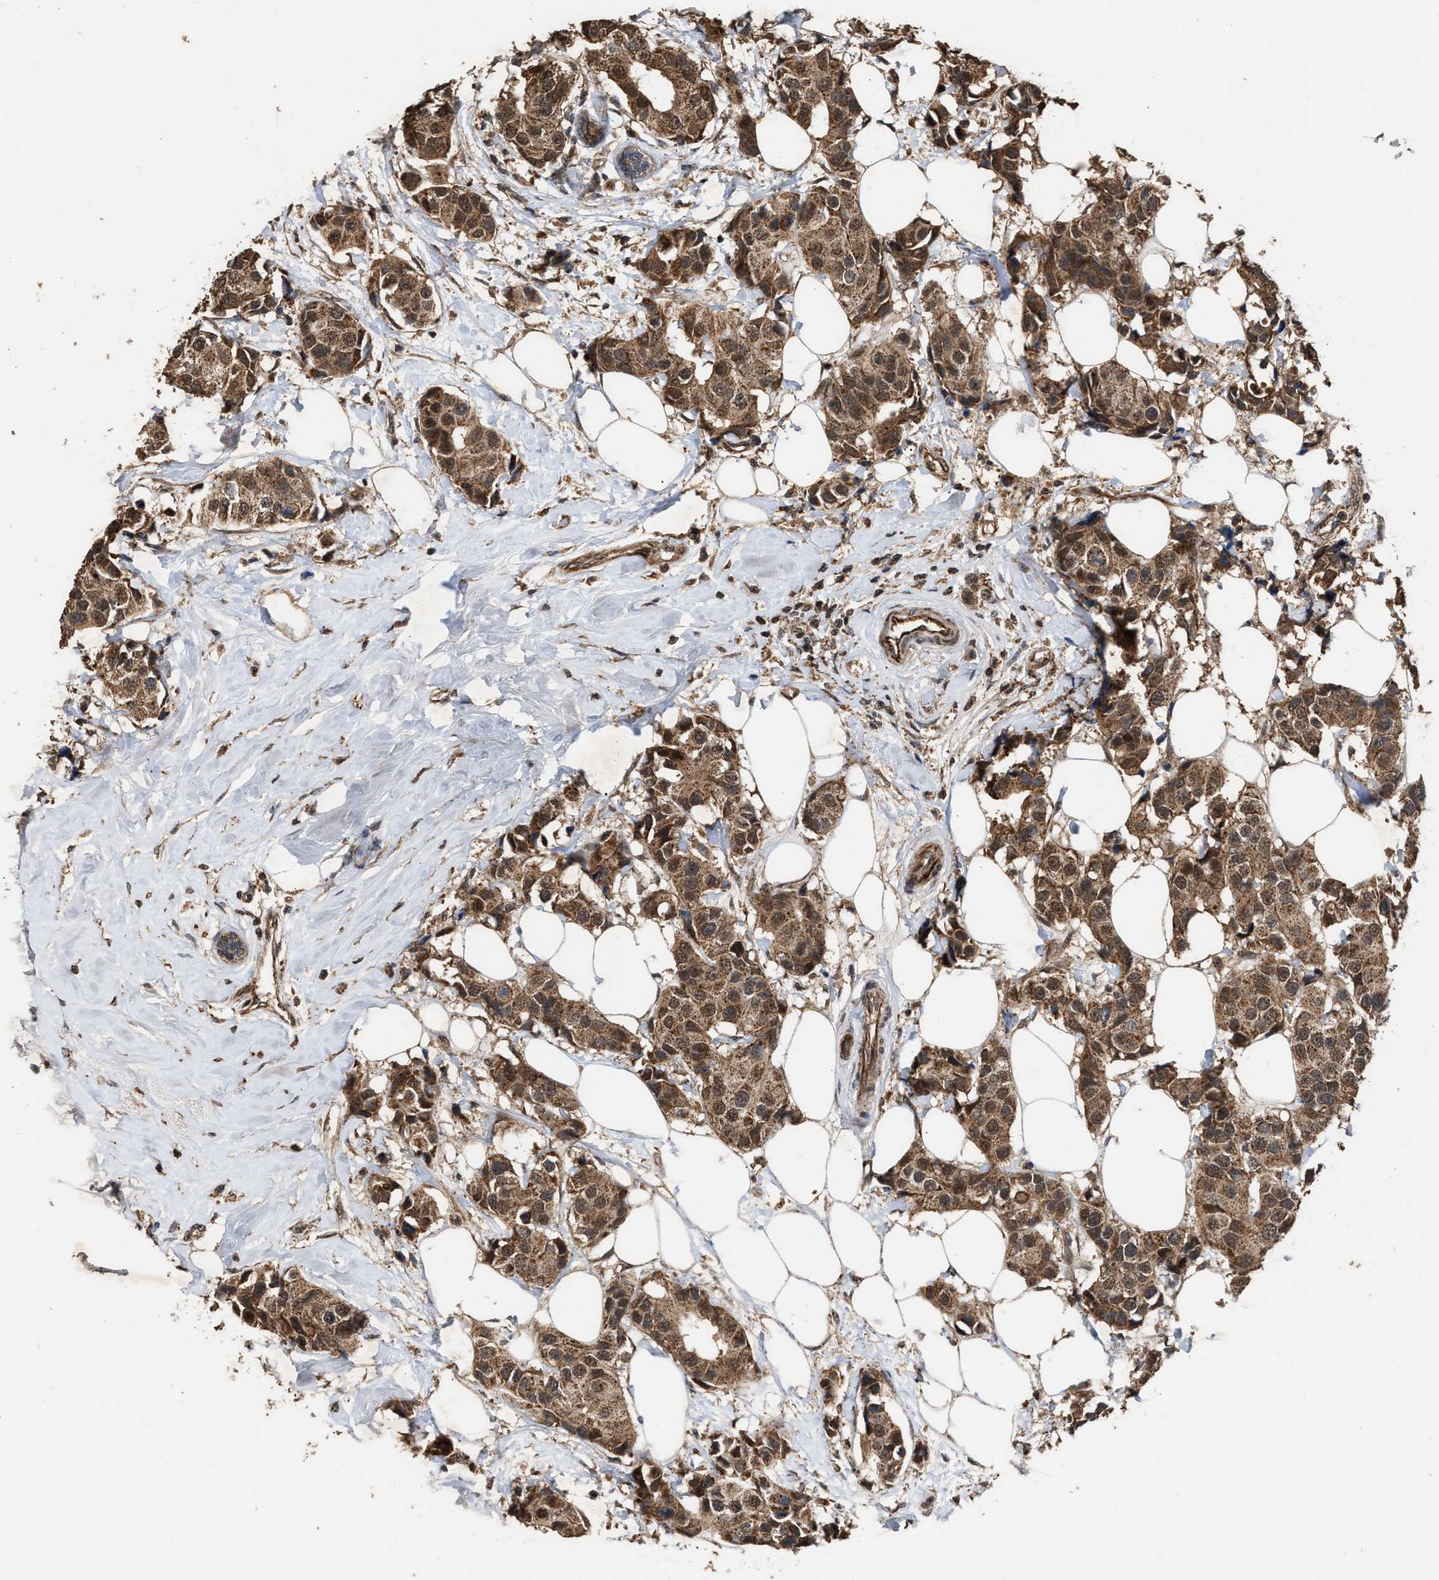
{"staining": {"intensity": "moderate", "quantity": ">75%", "location": "cytoplasmic/membranous,nuclear"}, "tissue": "breast cancer", "cell_type": "Tumor cells", "image_type": "cancer", "snomed": [{"axis": "morphology", "description": "Normal tissue, NOS"}, {"axis": "morphology", "description": "Duct carcinoma"}, {"axis": "topography", "description": "Breast"}], "caption": "IHC (DAB) staining of intraductal carcinoma (breast) exhibits moderate cytoplasmic/membranous and nuclear protein positivity in about >75% of tumor cells. (Stains: DAB (3,3'-diaminobenzidine) in brown, nuclei in blue, Microscopy: brightfield microscopy at high magnification).", "gene": "ZNHIT6", "patient": {"sex": "female", "age": 39}}